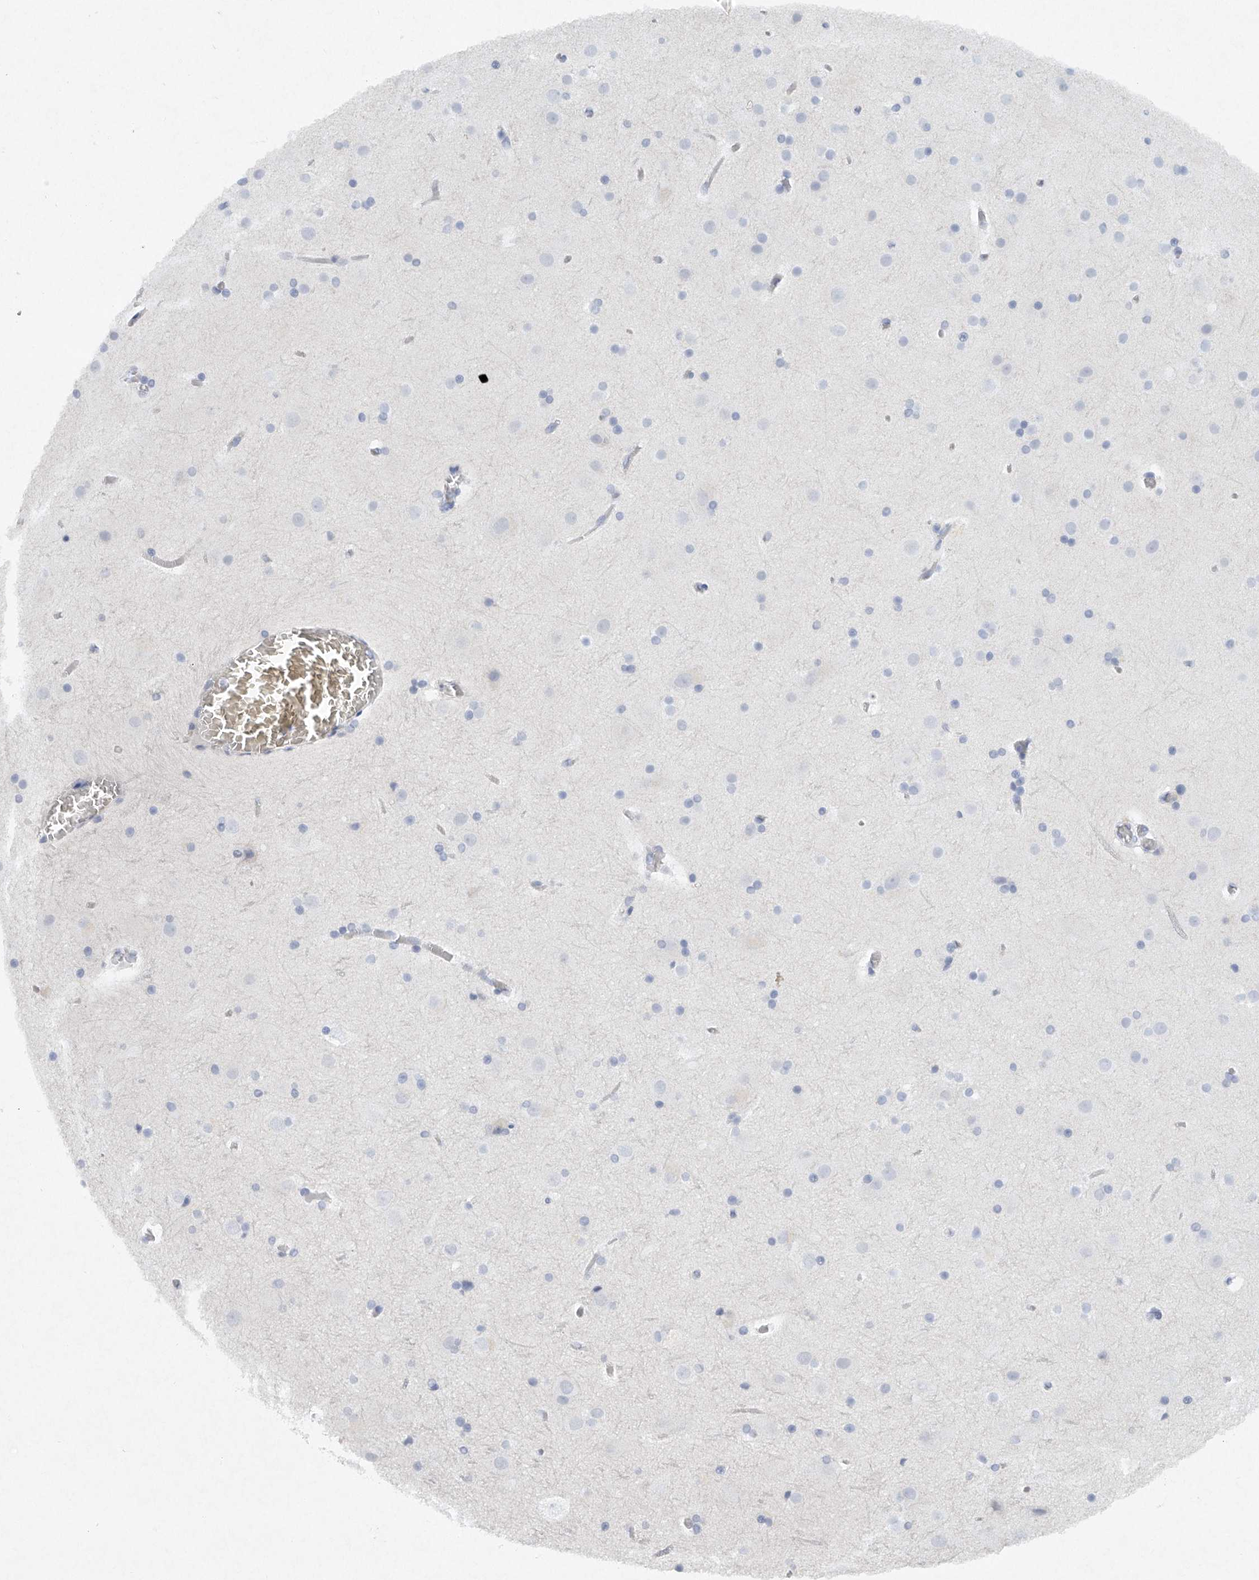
{"staining": {"intensity": "negative", "quantity": "none", "location": "none"}, "tissue": "cerebral cortex", "cell_type": "Endothelial cells", "image_type": "normal", "snomed": [{"axis": "morphology", "description": "Normal tissue, NOS"}, {"axis": "topography", "description": "Cerebral cortex"}], "caption": "This is a micrograph of immunohistochemistry (IHC) staining of benign cerebral cortex, which shows no expression in endothelial cells.", "gene": "FAT2", "patient": {"sex": "male", "age": 57}}